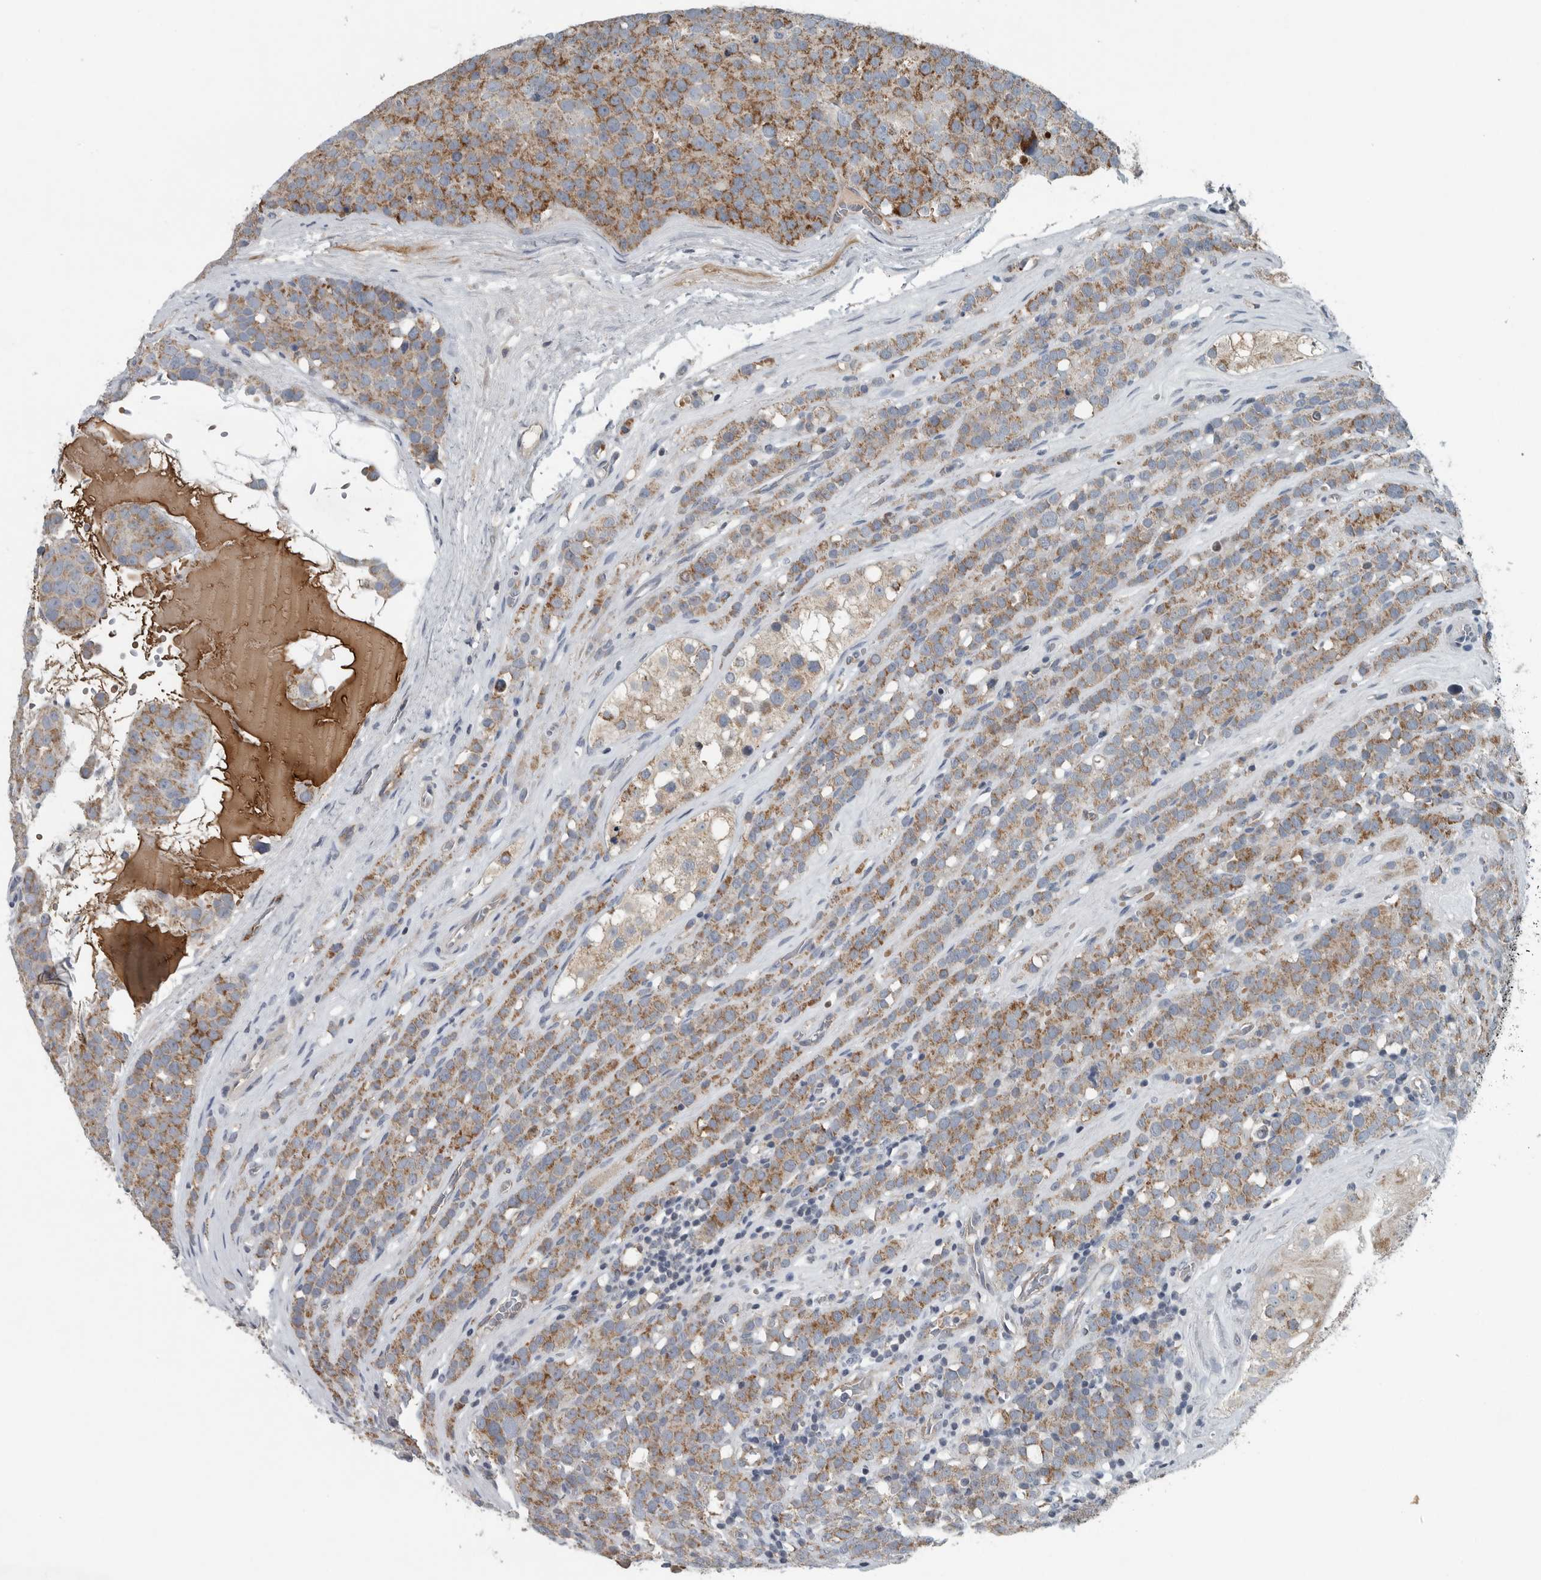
{"staining": {"intensity": "strong", "quantity": ">75%", "location": "cytoplasmic/membranous"}, "tissue": "testis cancer", "cell_type": "Tumor cells", "image_type": "cancer", "snomed": [{"axis": "morphology", "description": "Seminoma, NOS"}, {"axis": "topography", "description": "Testis"}], "caption": "Tumor cells reveal high levels of strong cytoplasmic/membranous positivity in about >75% of cells in seminoma (testis).", "gene": "MPP3", "patient": {"sex": "male", "age": 71}}